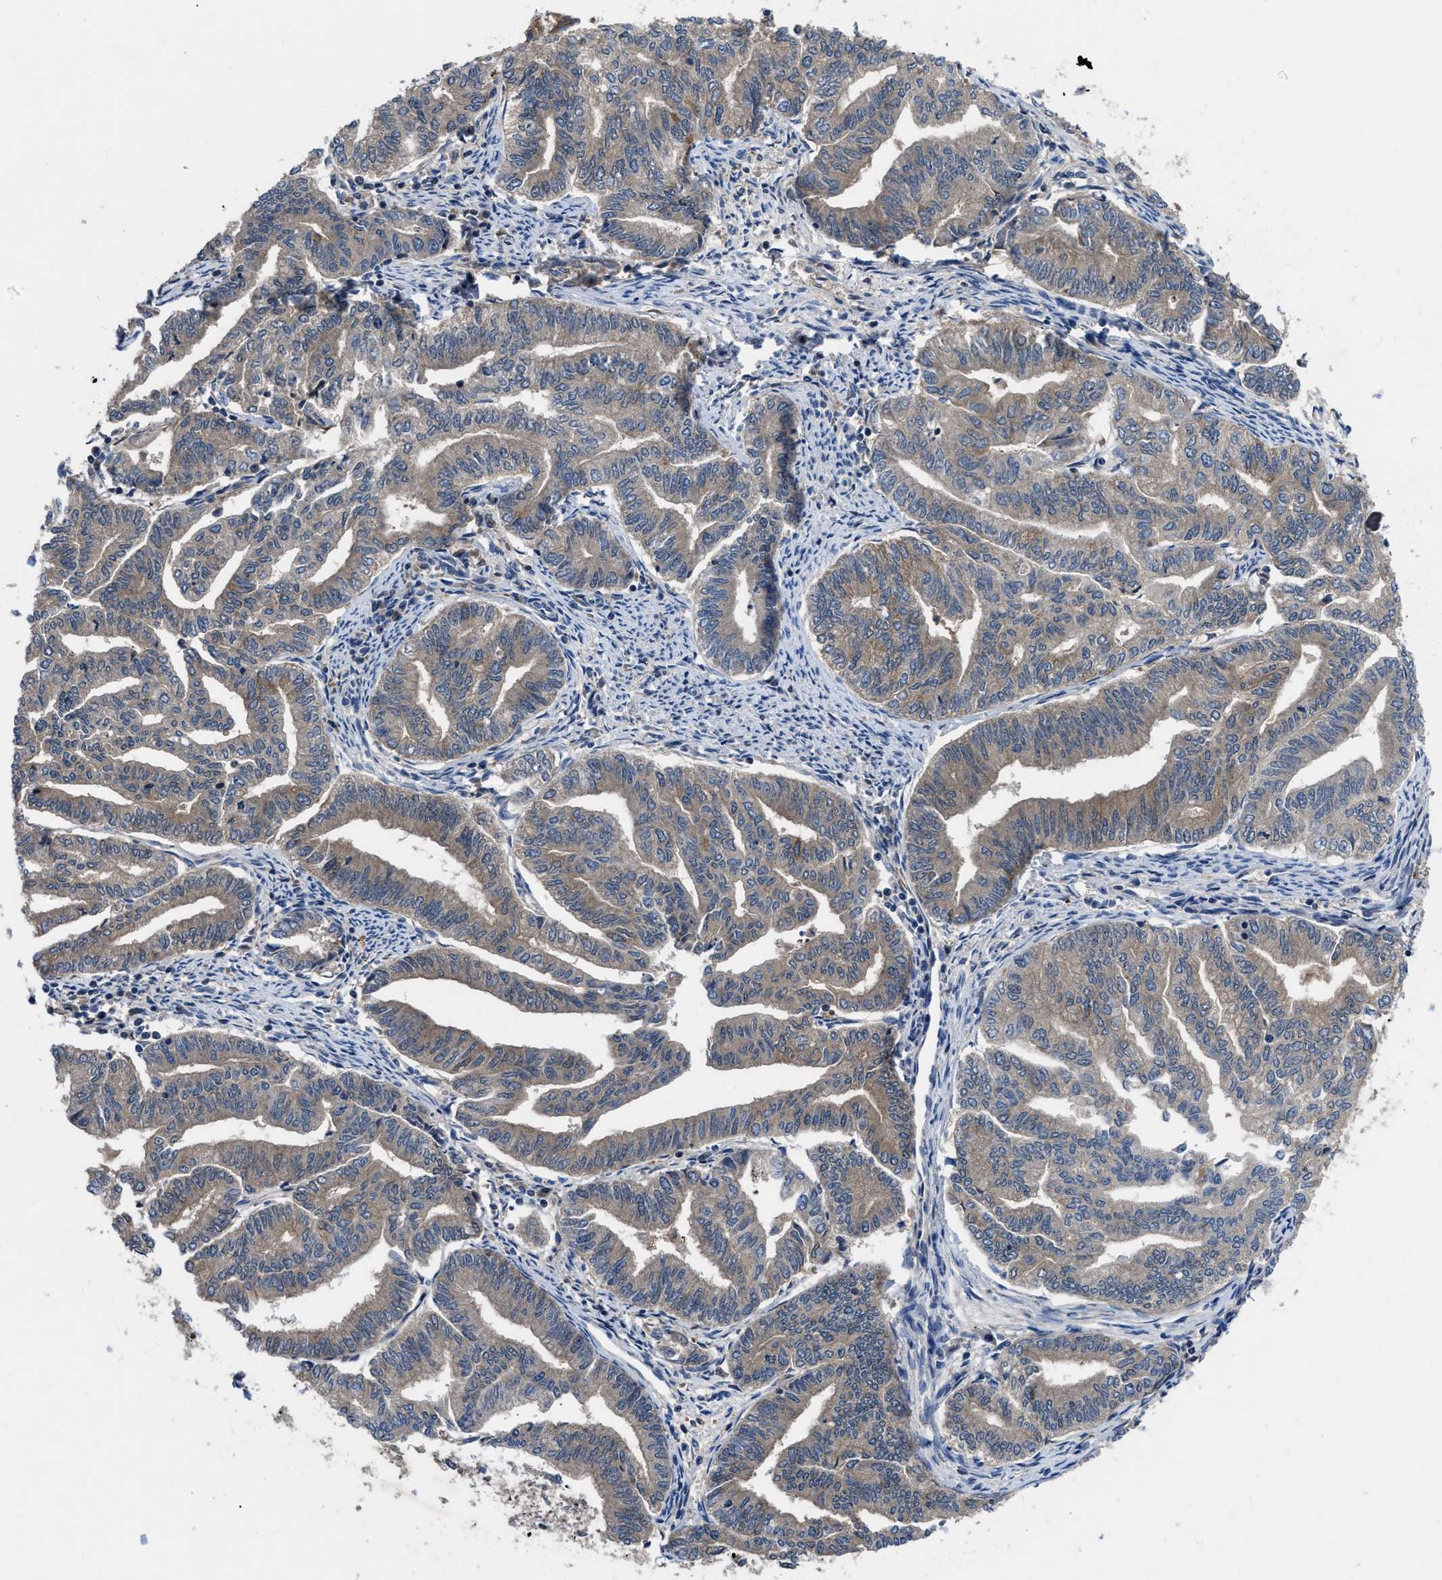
{"staining": {"intensity": "weak", "quantity": "25%-75%", "location": "cytoplasmic/membranous"}, "tissue": "endometrial cancer", "cell_type": "Tumor cells", "image_type": "cancer", "snomed": [{"axis": "morphology", "description": "Adenocarcinoma, NOS"}, {"axis": "topography", "description": "Endometrium"}], "caption": "Endometrial cancer stained with a brown dye reveals weak cytoplasmic/membranous positive expression in about 25%-75% of tumor cells.", "gene": "YBEY", "patient": {"sex": "female", "age": 79}}